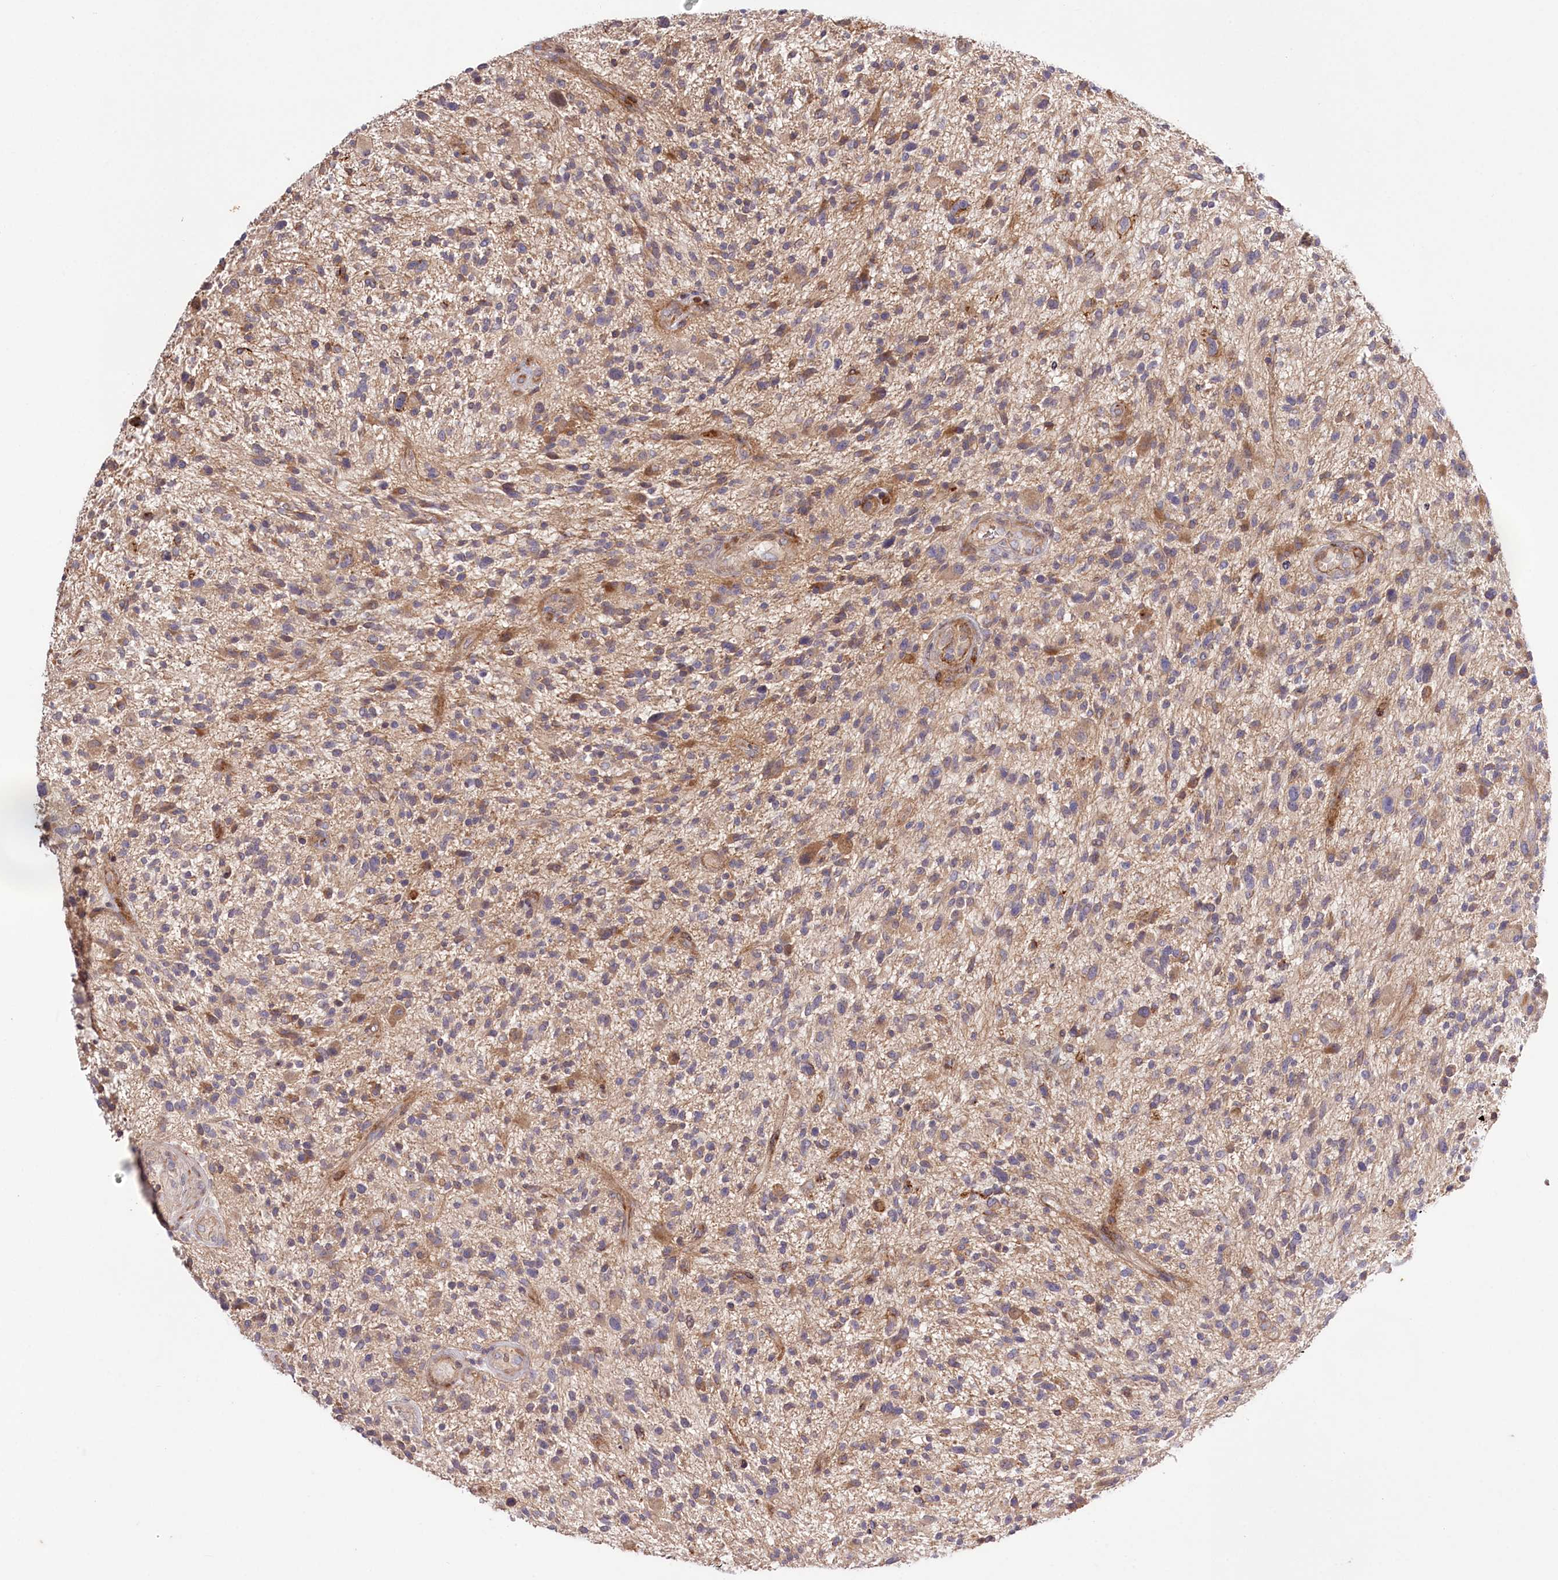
{"staining": {"intensity": "weak", "quantity": "<25%", "location": "cytoplasmic/membranous"}, "tissue": "glioma", "cell_type": "Tumor cells", "image_type": "cancer", "snomed": [{"axis": "morphology", "description": "Glioma, malignant, High grade"}, {"axis": "topography", "description": "Brain"}], "caption": "A photomicrograph of human malignant high-grade glioma is negative for staining in tumor cells.", "gene": "TRUB1", "patient": {"sex": "male", "age": 47}}